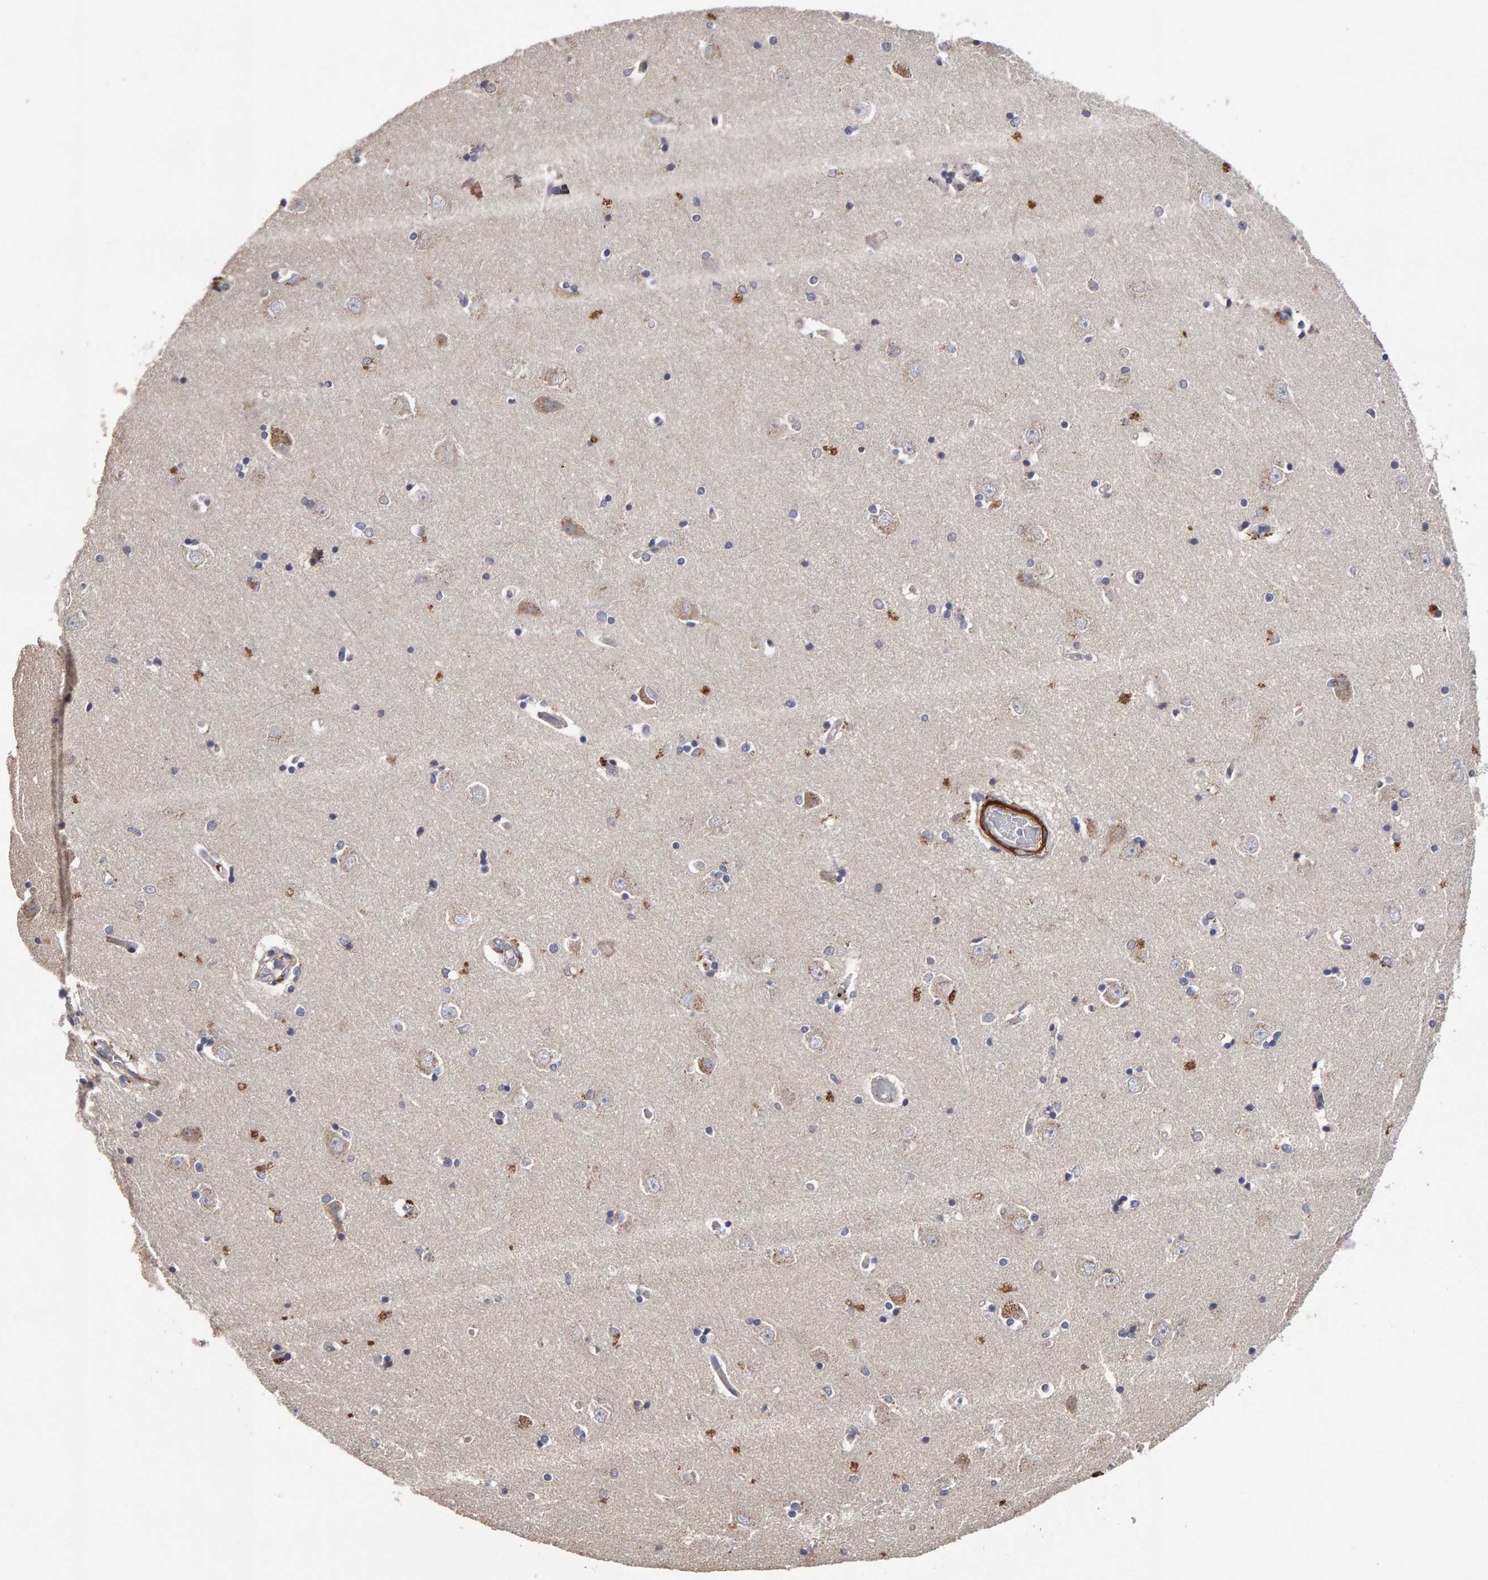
{"staining": {"intensity": "moderate", "quantity": "<25%", "location": "cytoplasmic/membranous"}, "tissue": "hippocampus", "cell_type": "Glial cells", "image_type": "normal", "snomed": [{"axis": "morphology", "description": "Normal tissue, NOS"}, {"axis": "topography", "description": "Hippocampus"}], "caption": "Glial cells demonstrate low levels of moderate cytoplasmic/membranous positivity in approximately <25% of cells in normal human hippocampus.", "gene": "CANT1", "patient": {"sex": "male", "age": 45}}